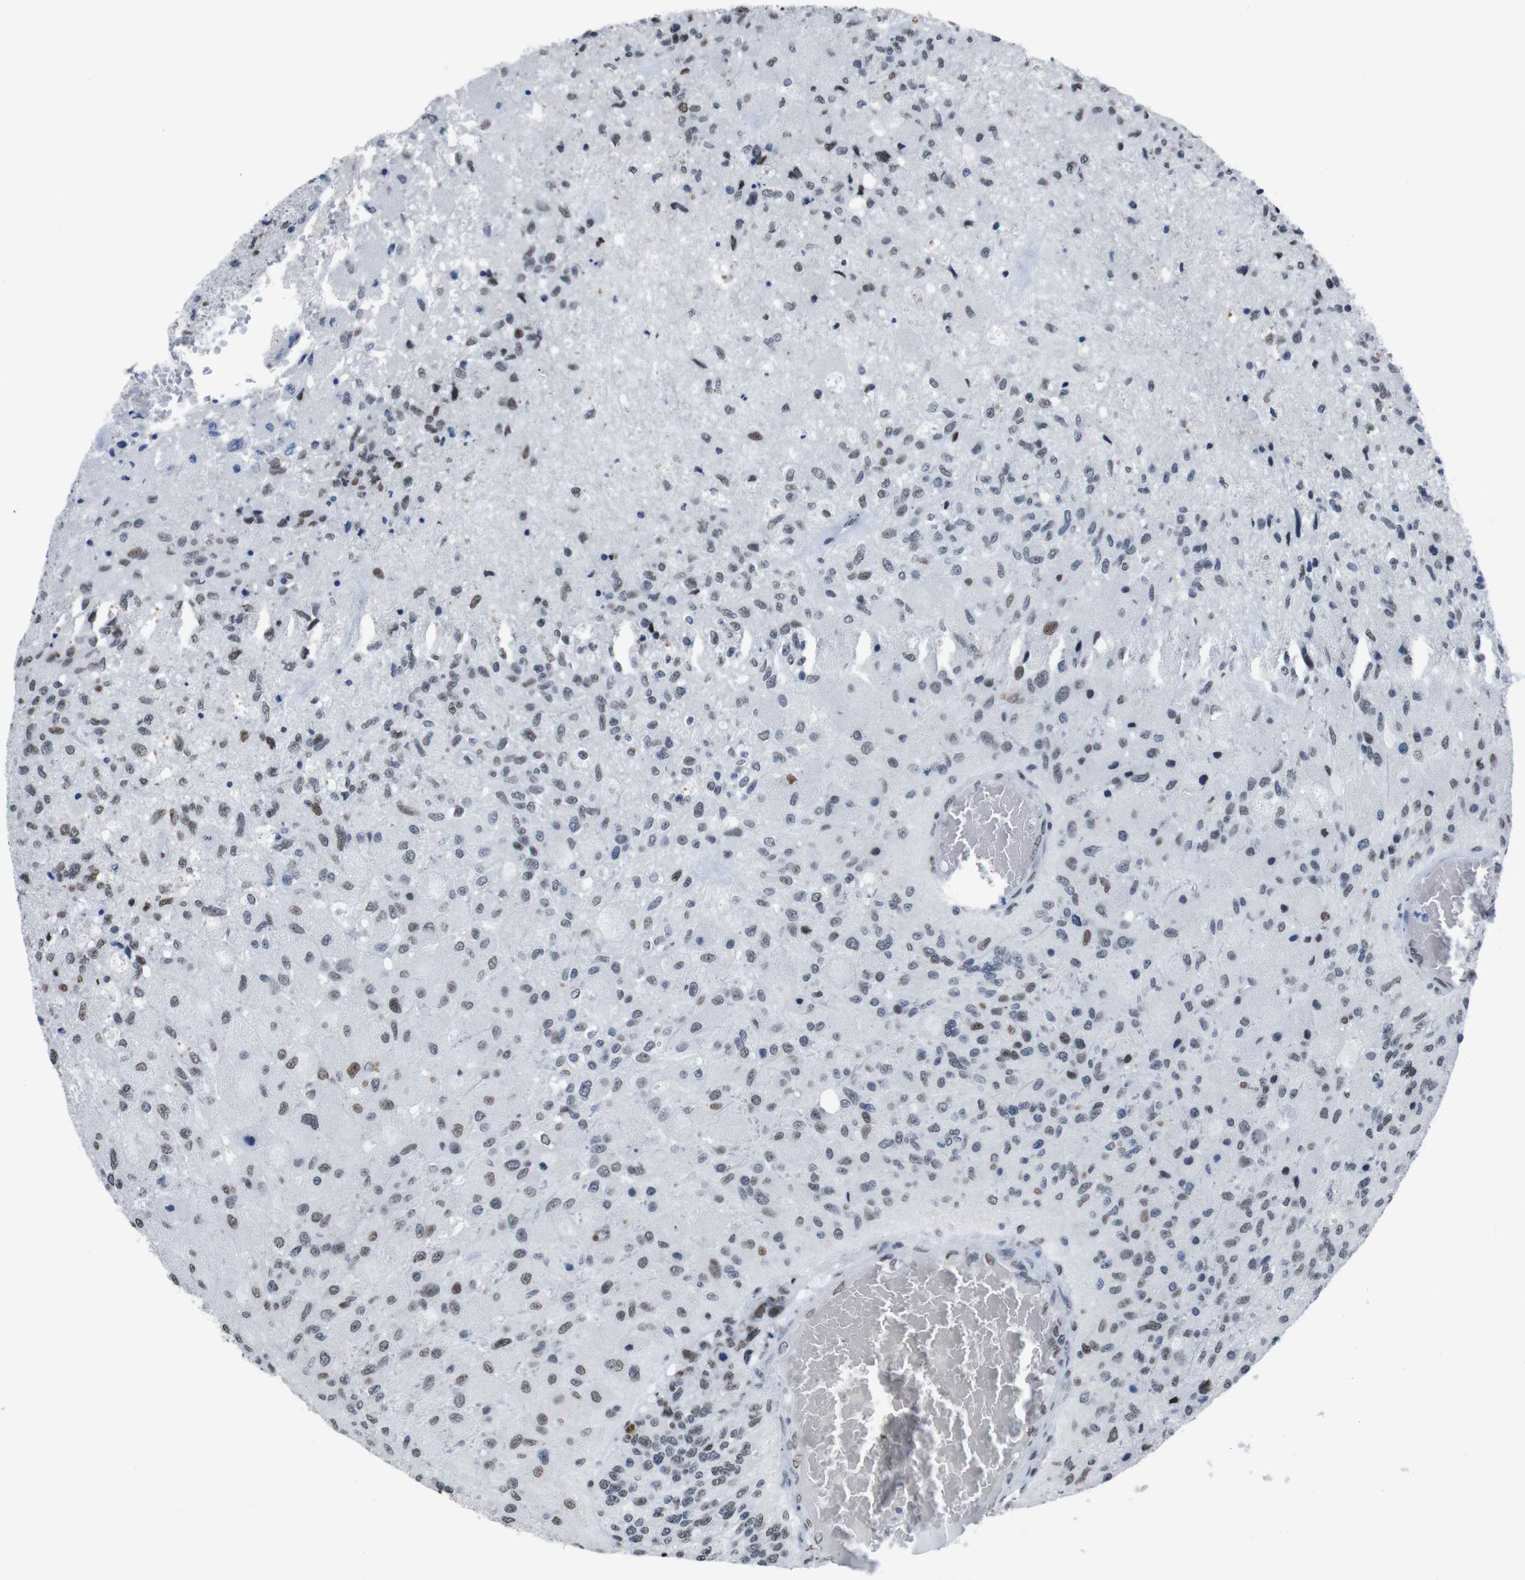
{"staining": {"intensity": "weak", "quantity": ">75%", "location": "nuclear"}, "tissue": "glioma", "cell_type": "Tumor cells", "image_type": "cancer", "snomed": [{"axis": "morphology", "description": "Normal tissue, NOS"}, {"axis": "morphology", "description": "Glioma, malignant, High grade"}, {"axis": "topography", "description": "Cerebral cortex"}], "caption": "Protein analysis of malignant glioma (high-grade) tissue displays weak nuclear staining in about >75% of tumor cells.", "gene": "PIP4P2", "patient": {"sex": "male", "age": 77}}